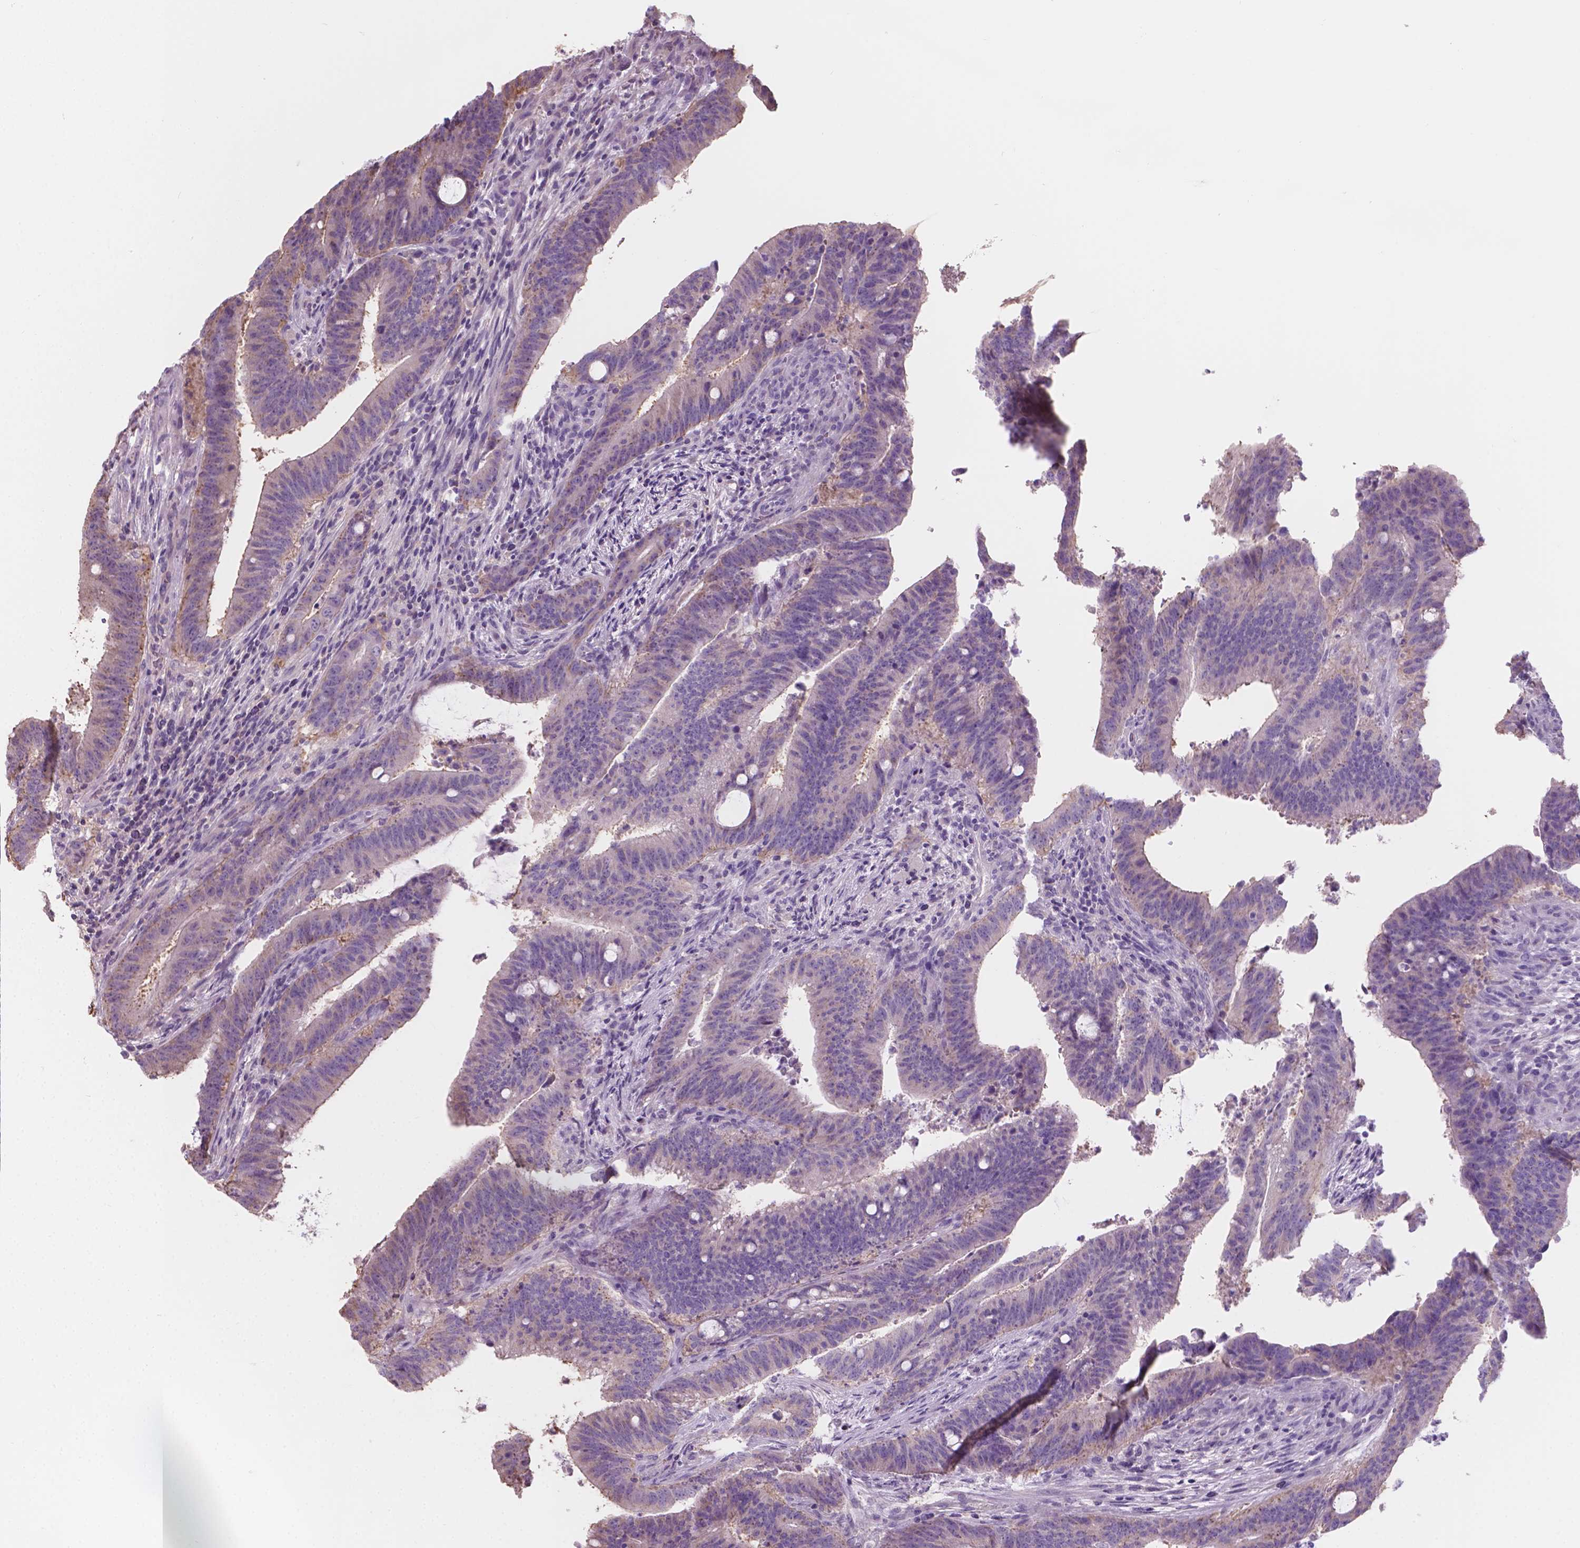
{"staining": {"intensity": "negative", "quantity": "none", "location": "none"}, "tissue": "colorectal cancer", "cell_type": "Tumor cells", "image_type": "cancer", "snomed": [{"axis": "morphology", "description": "Adenocarcinoma, NOS"}, {"axis": "topography", "description": "Colon"}], "caption": "IHC micrograph of neoplastic tissue: colorectal adenocarcinoma stained with DAB (3,3'-diaminobenzidine) demonstrates no significant protein positivity in tumor cells.", "gene": "SBSN", "patient": {"sex": "female", "age": 43}}